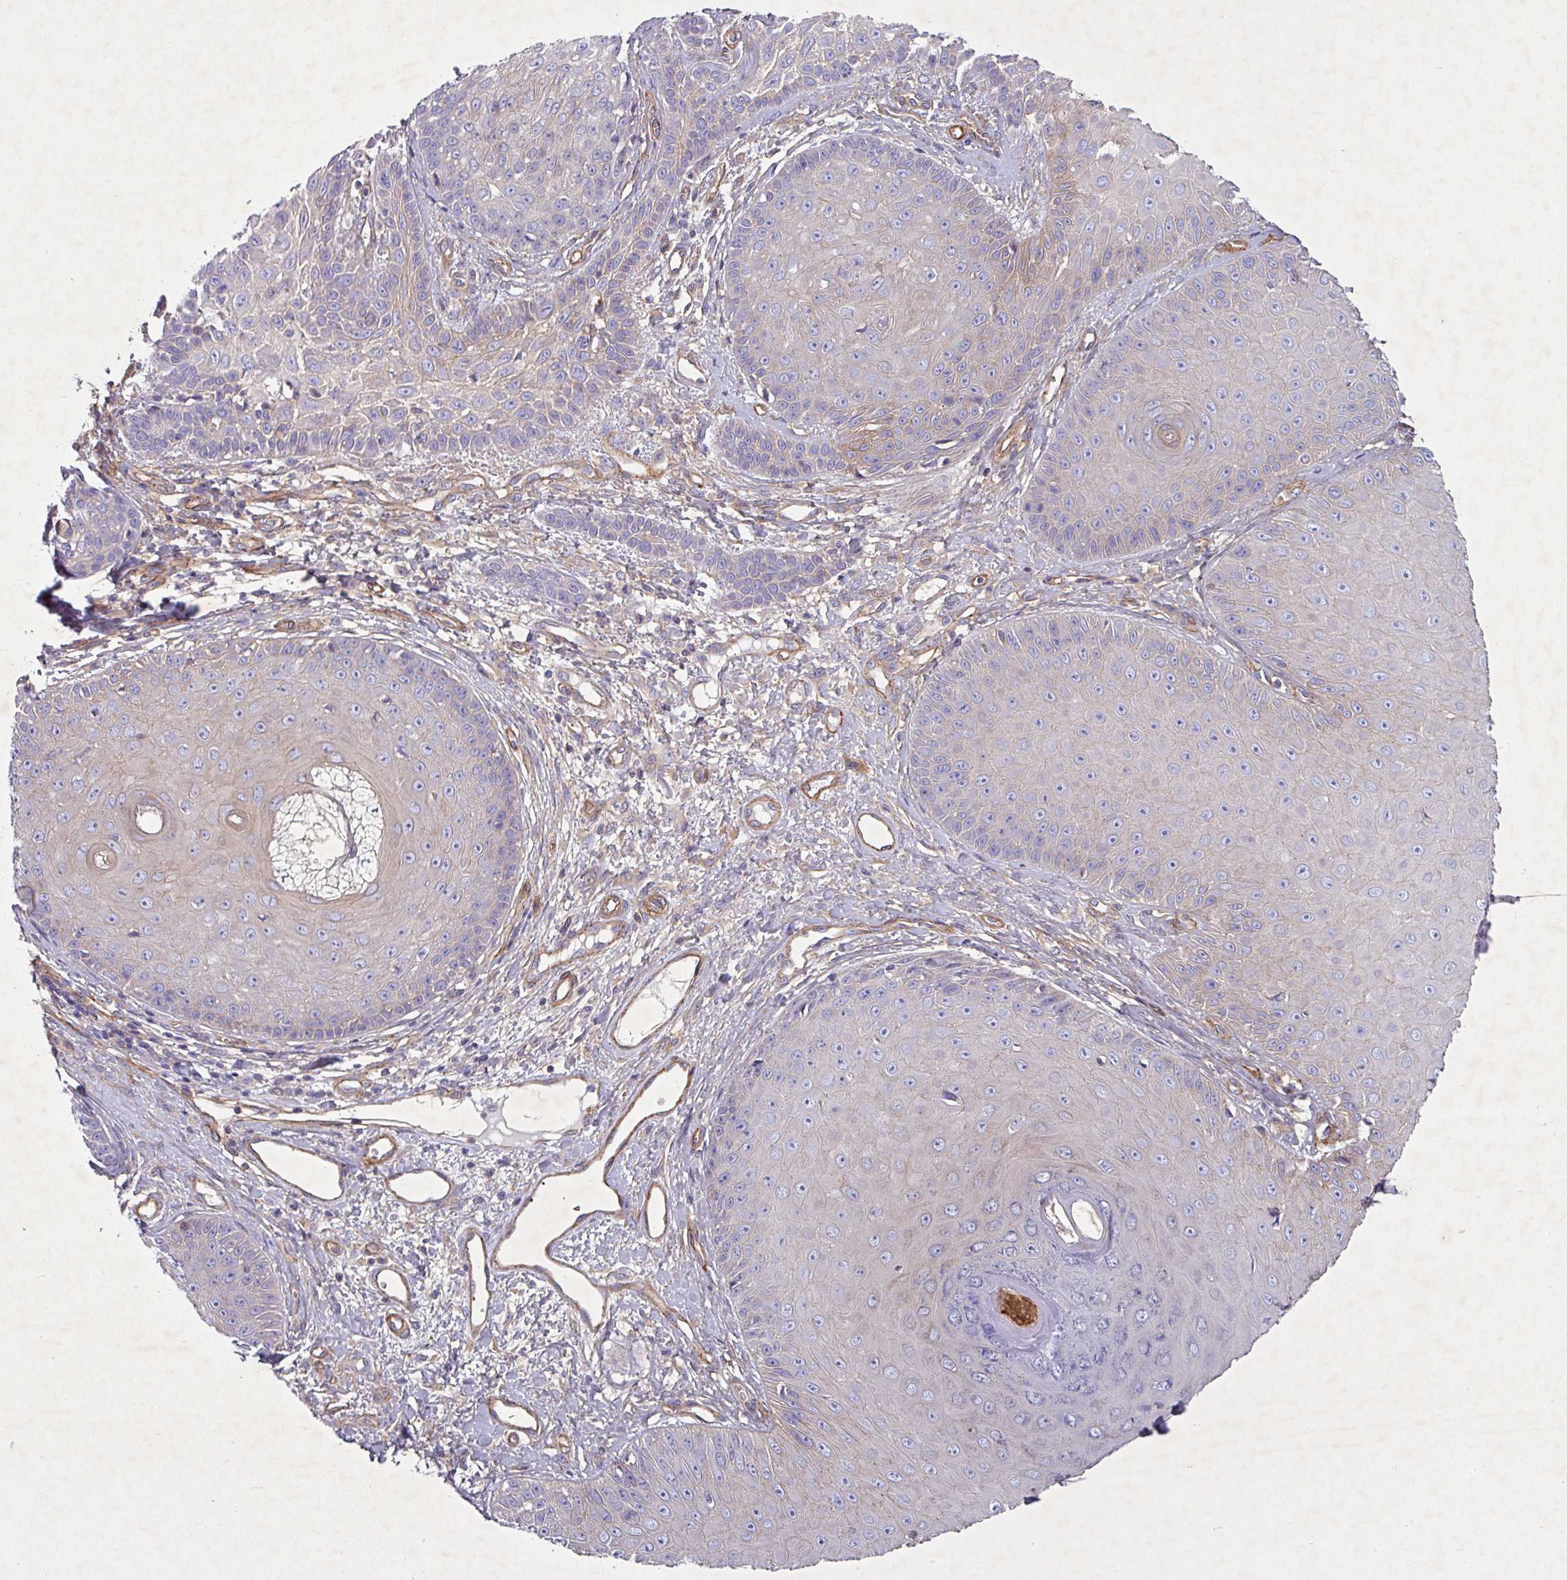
{"staining": {"intensity": "negative", "quantity": "none", "location": "none"}, "tissue": "skin cancer", "cell_type": "Tumor cells", "image_type": "cancer", "snomed": [{"axis": "morphology", "description": "Squamous cell carcinoma, NOS"}, {"axis": "topography", "description": "Skin"}], "caption": "Skin squamous cell carcinoma was stained to show a protein in brown. There is no significant staining in tumor cells.", "gene": "ATP2C2", "patient": {"sex": "male", "age": 86}}